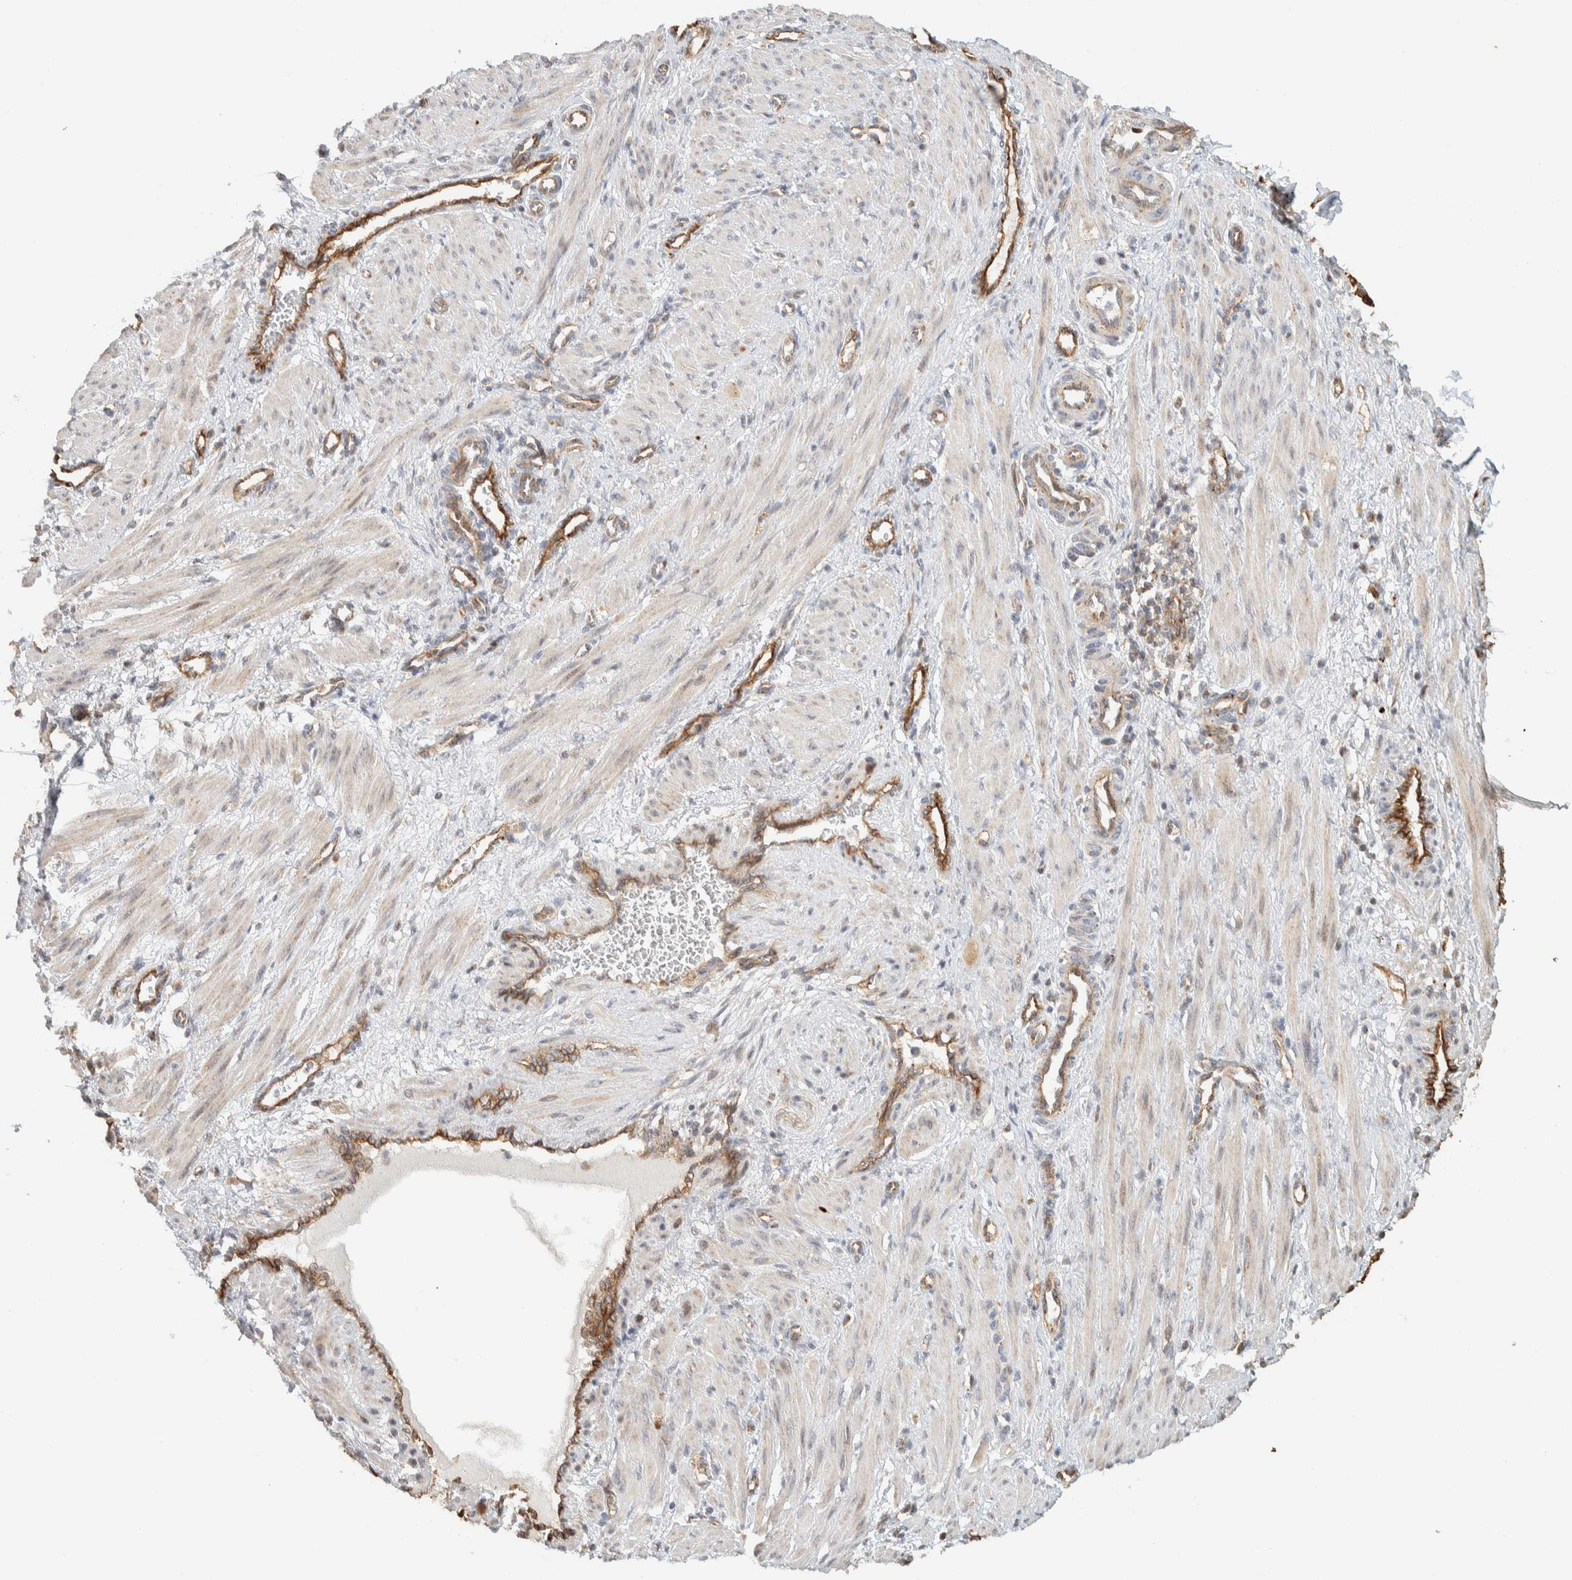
{"staining": {"intensity": "weak", "quantity": "25%-75%", "location": "cytoplasmic/membranous"}, "tissue": "smooth muscle", "cell_type": "Smooth muscle cells", "image_type": "normal", "snomed": [{"axis": "morphology", "description": "Normal tissue, NOS"}, {"axis": "topography", "description": "Endometrium"}], "caption": "Immunohistochemical staining of normal smooth muscle displays 25%-75% levels of weak cytoplasmic/membranous protein staining in approximately 25%-75% of smooth muscle cells. Using DAB (brown) and hematoxylin (blue) stains, captured at high magnification using brightfield microscopy.", "gene": "KIF9", "patient": {"sex": "female", "age": 33}}